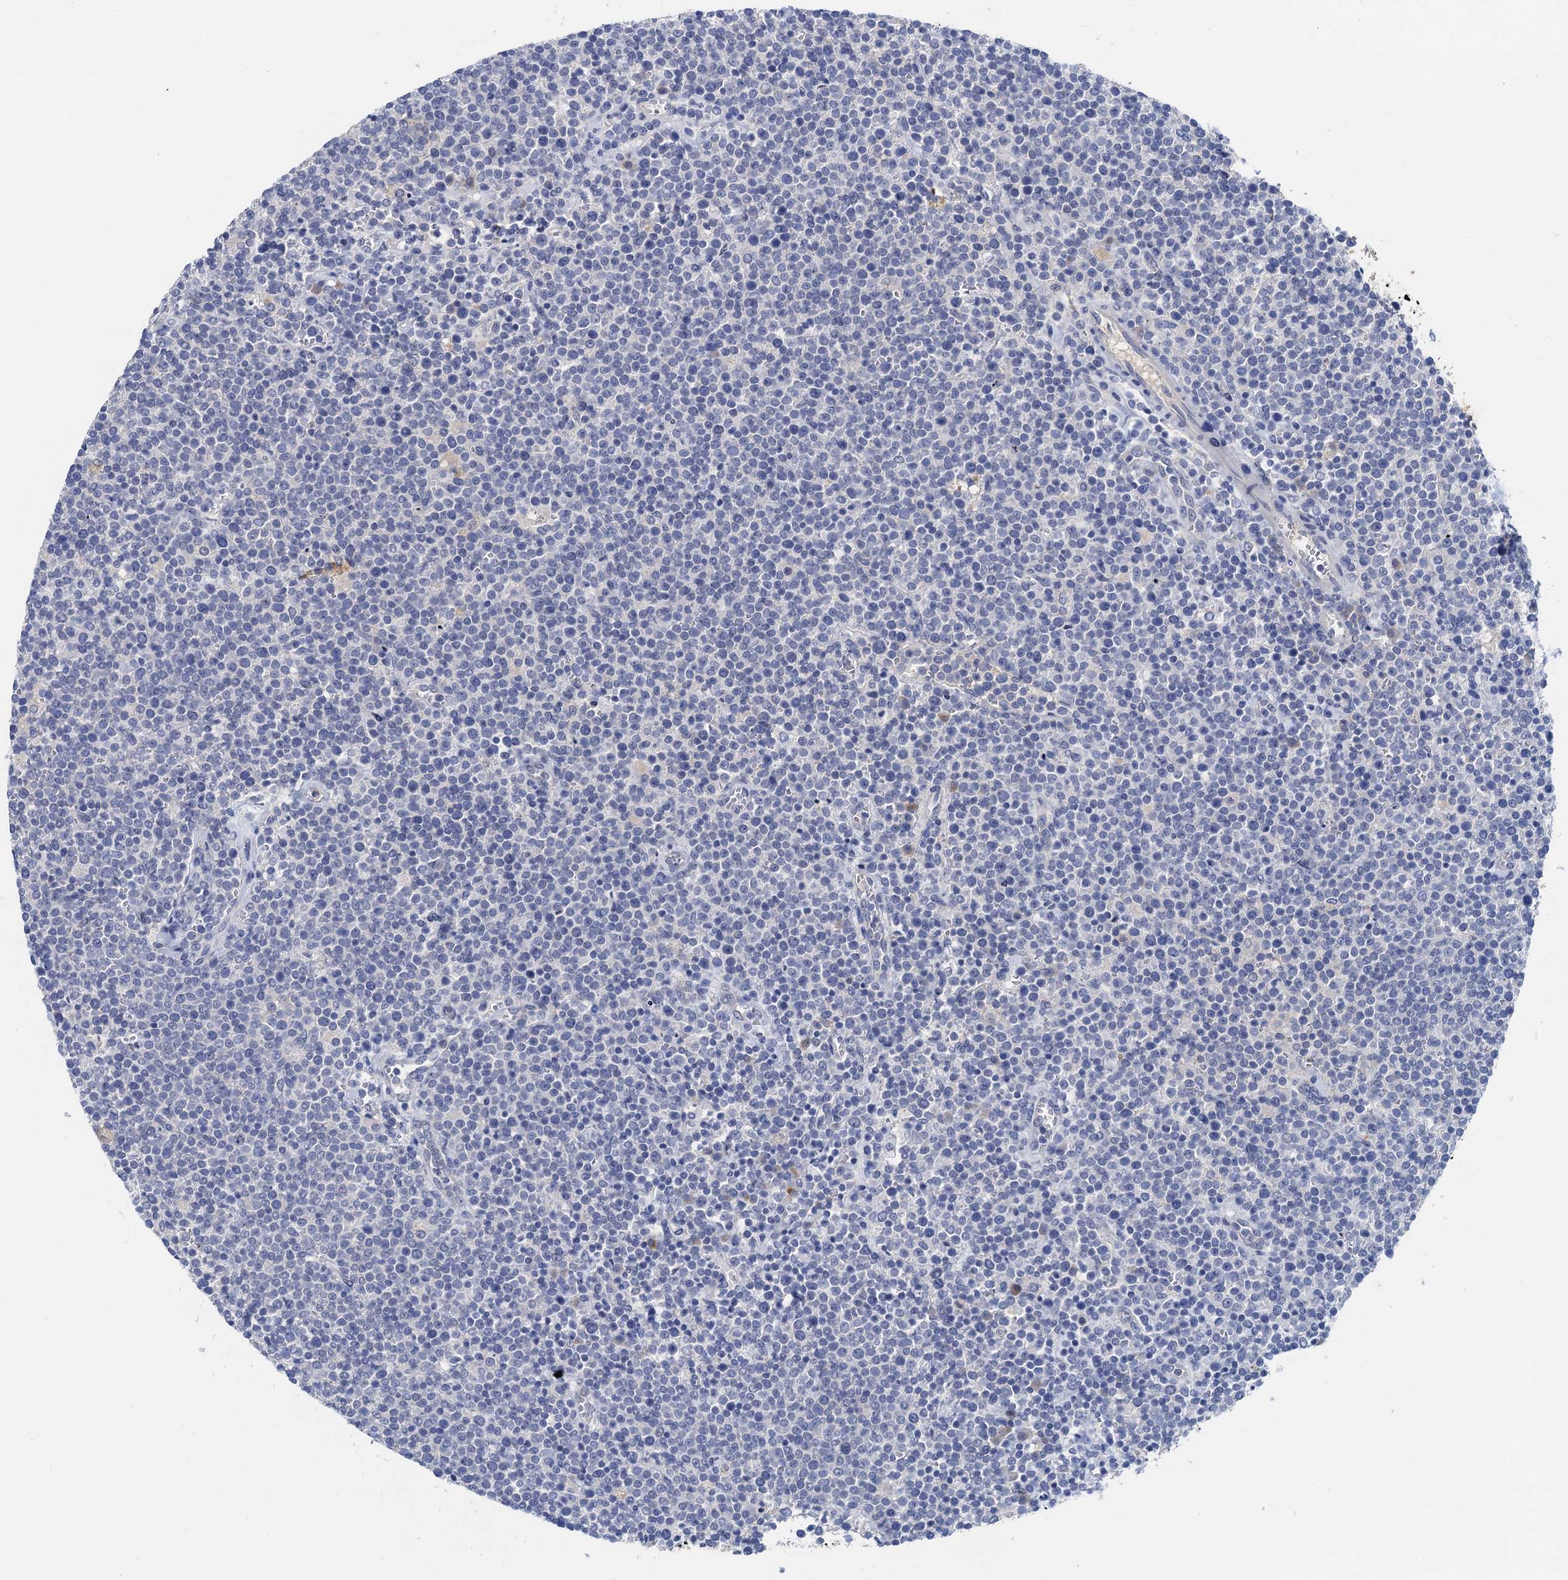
{"staining": {"intensity": "negative", "quantity": "none", "location": "none"}, "tissue": "lymphoma", "cell_type": "Tumor cells", "image_type": "cancer", "snomed": [{"axis": "morphology", "description": "Malignant lymphoma, non-Hodgkin's type, High grade"}, {"axis": "topography", "description": "Lymph node"}], "caption": "Protein analysis of malignant lymphoma, non-Hodgkin's type (high-grade) shows no significant positivity in tumor cells.", "gene": "TMEM39B", "patient": {"sex": "male", "age": 61}}